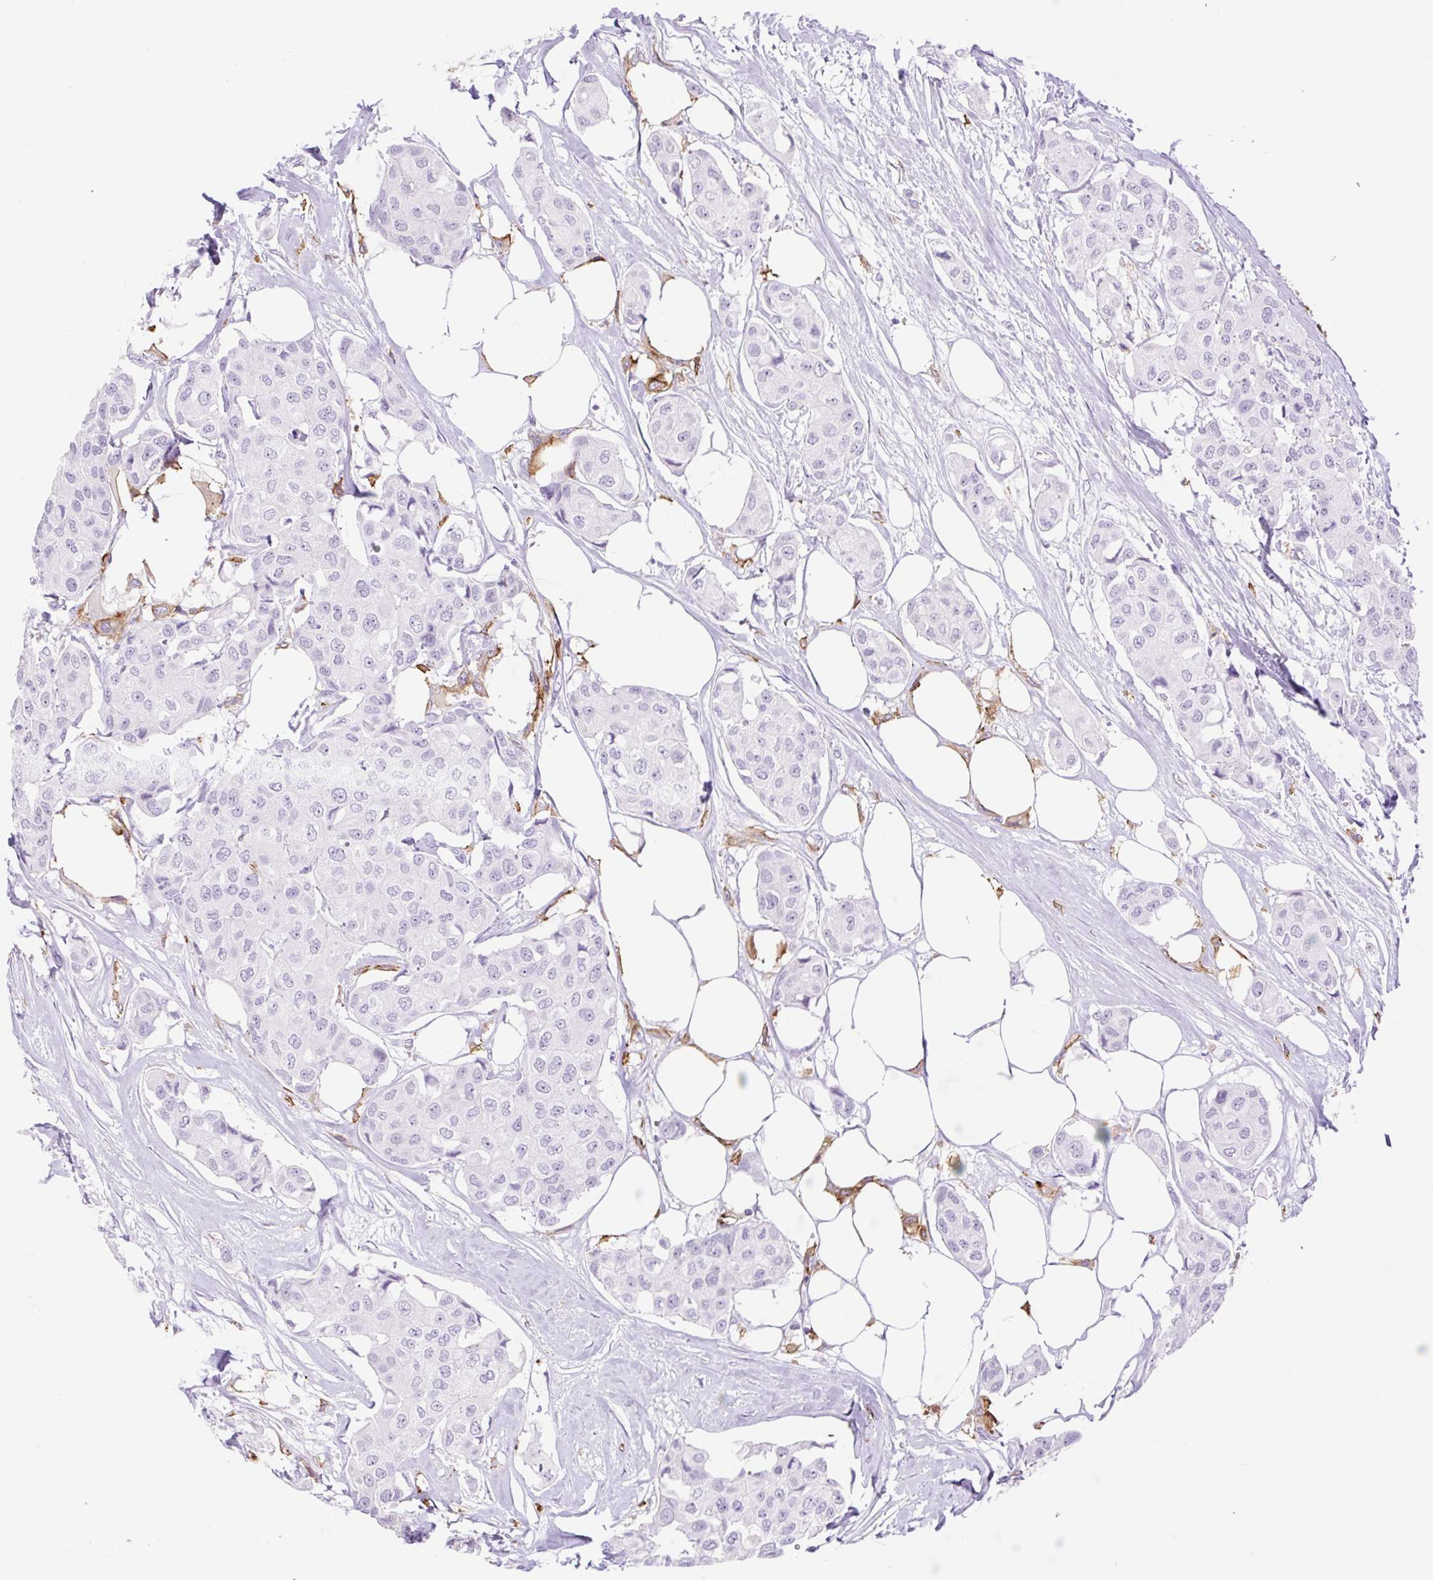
{"staining": {"intensity": "negative", "quantity": "none", "location": "none"}, "tissue": "breast cancer", "cell_type": "Tumor cells", "image_type": "cancer", "snomed": [{"axis": "morphology", "description": "Duct carcinoma"}, {"axis": "topography", "description": "Breast"}, {"axis": "topography", "description": "Lymph node"}], "caption": "DAB immunohistochemical staining of human intraductal carcinoma (breast) shows no significant staining in tumor cells. The staining was performed using DAB to visualize the protein expression in brown, while the nuclei were stained in blue with hematoxylin (Magnification: 20x).", "gene": "SIGLEC1", "patient": {"sex": "female", "age": 80}}